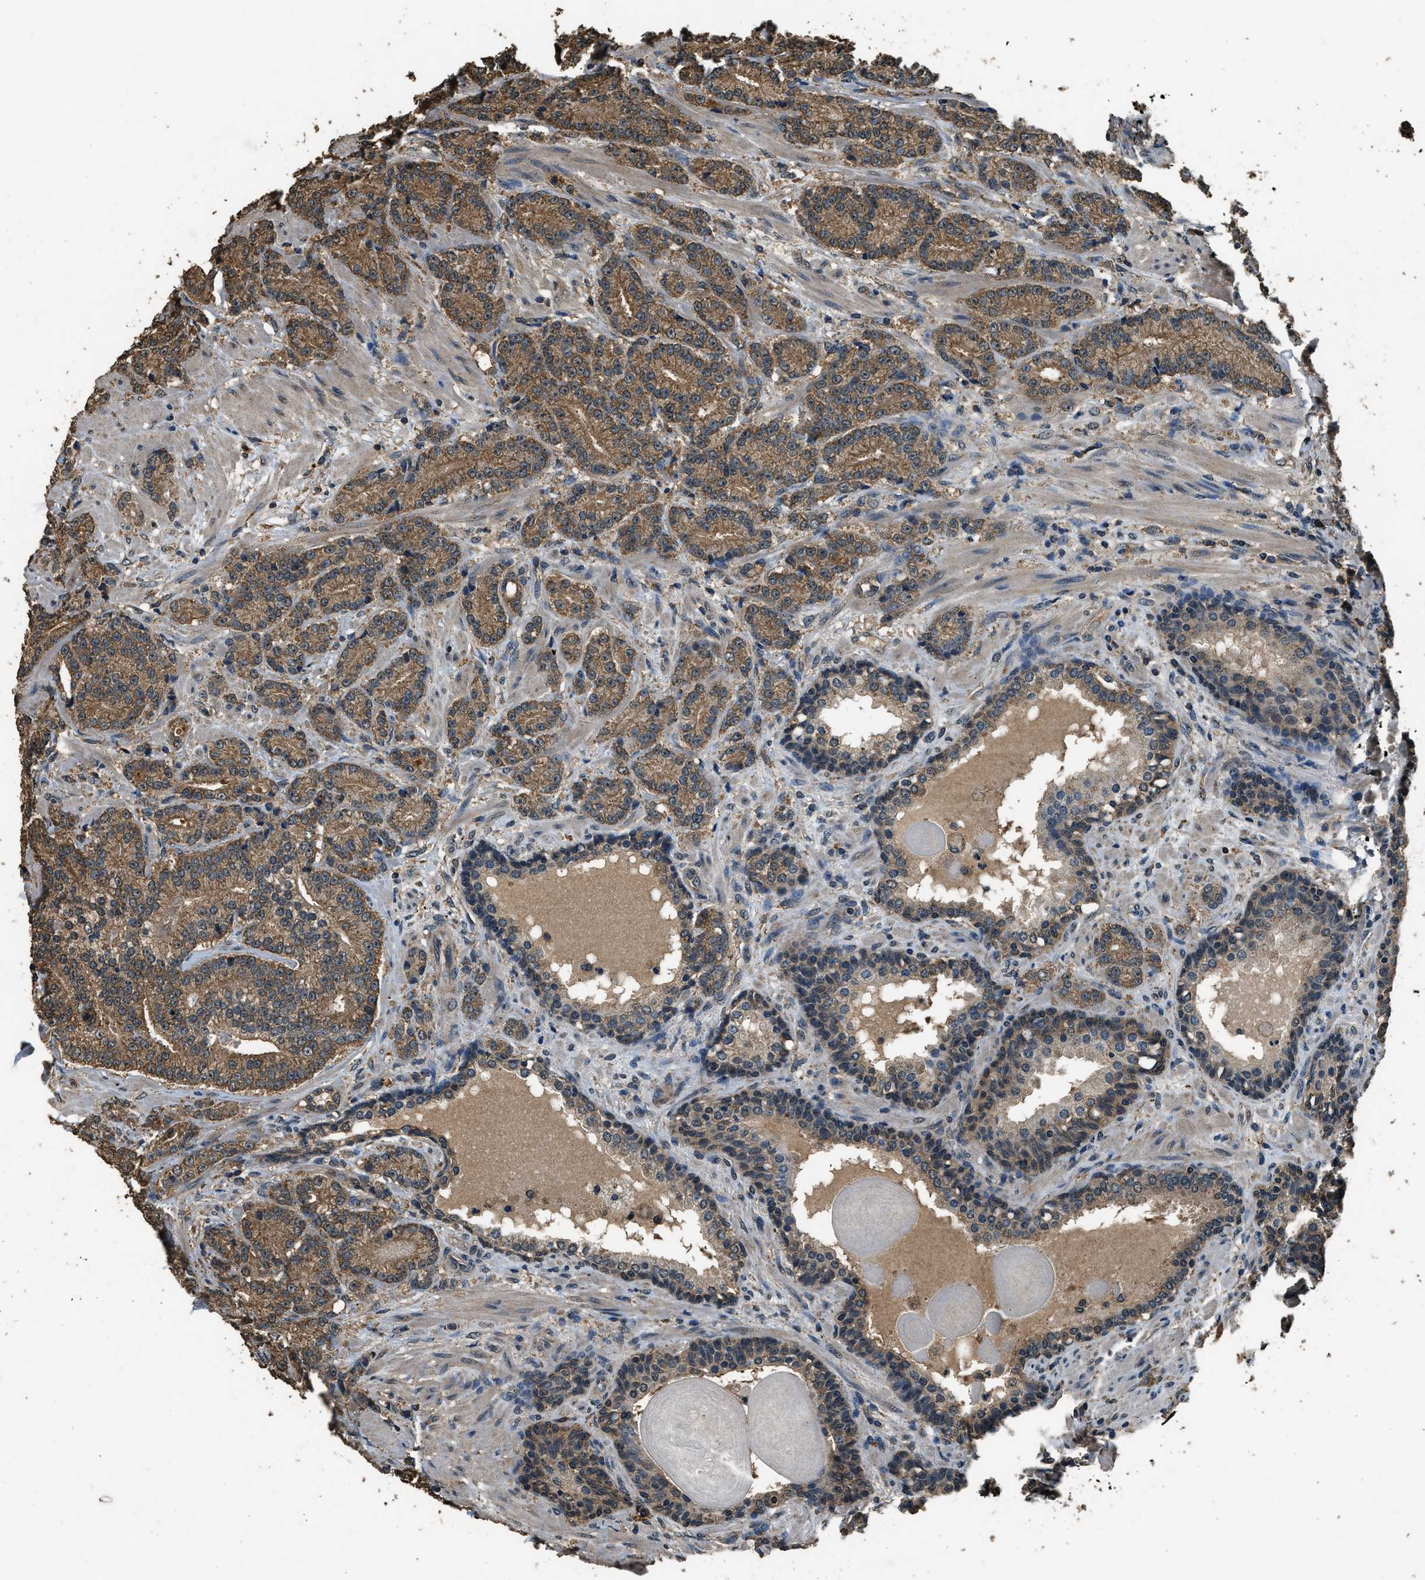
{"staining": {"intensity": "moderate", "quantity": ">75%", "location": "cytoplasmic/membranous"}, "tissue": "prostate cancer", "cell_type": "Tumor cells", "image_type": "cancer", "snomed": [{"axis": "morphology", "description": "Adenocarcinoma, High grade"}, {"axis": "topography", "description": "Prostate"}], "caption": "IHC histopathology image of human prostate high-grade adenocarcinoma stained for a protein (brown), which demonstrates medium levels of moderate cytoplasmic/membranous staining in about >75% of tumor cells.", "gene": "SALL3", "patient": {"sex": "male", "age": 61}}